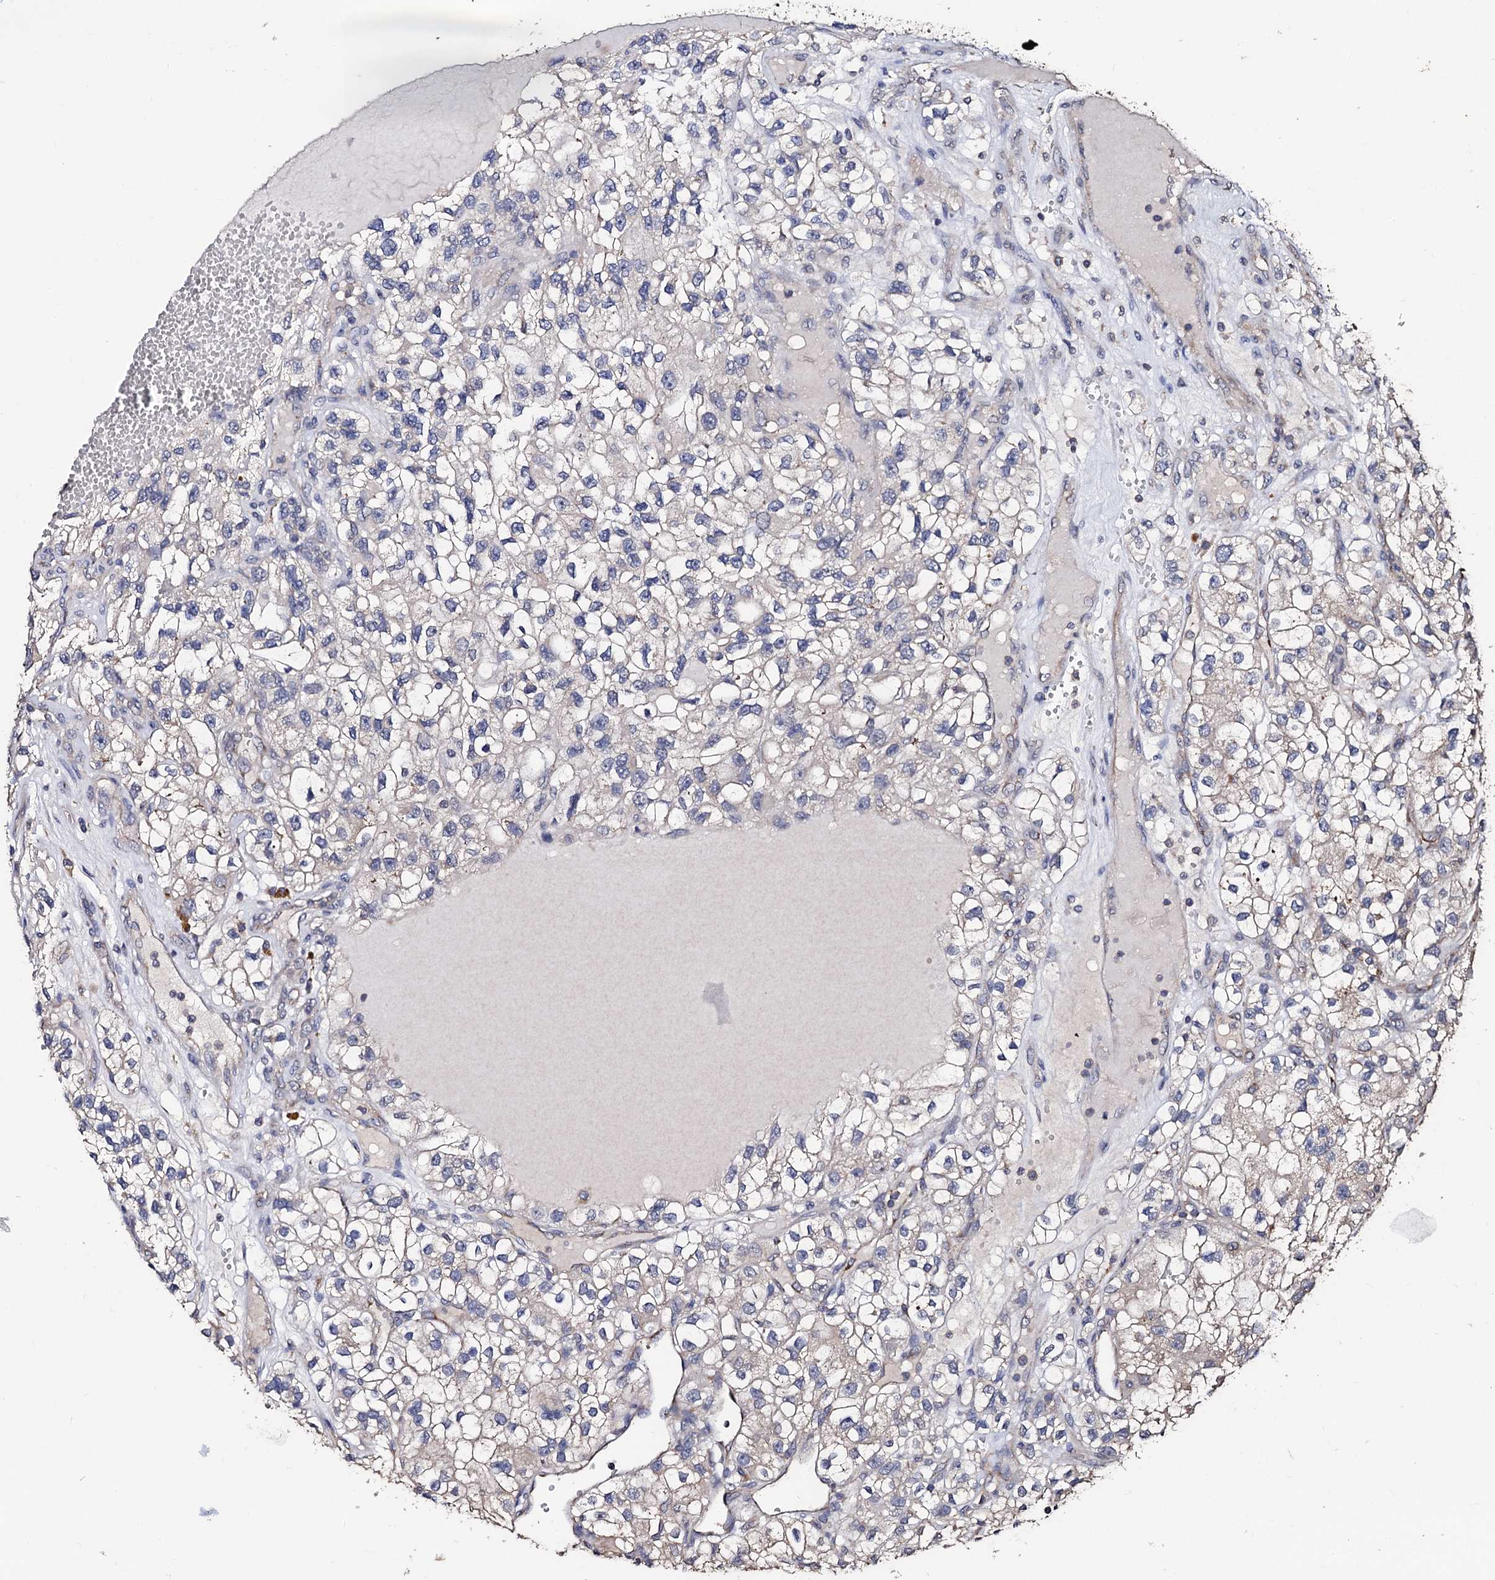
{"staining": {"intensity": "negative", "quantity": "none", "location": "none"}, "tissue": "renal cancer", "cell_type": "Tumor cells", "image_type": "cancer", "snomed": [{"axis": "morphology", "description": "Adenocarcinoma, NOS"}, {"axis": "topography", "description": "Kidney"}], "caption": "Tumor cells are negative for brown protein staining in renal adenocarcinoma. (DAB immunohistochemistry with hematoxylin counter stain).", "gene": "PPTC7", "patient": {"sex": "female", "age": 57}}